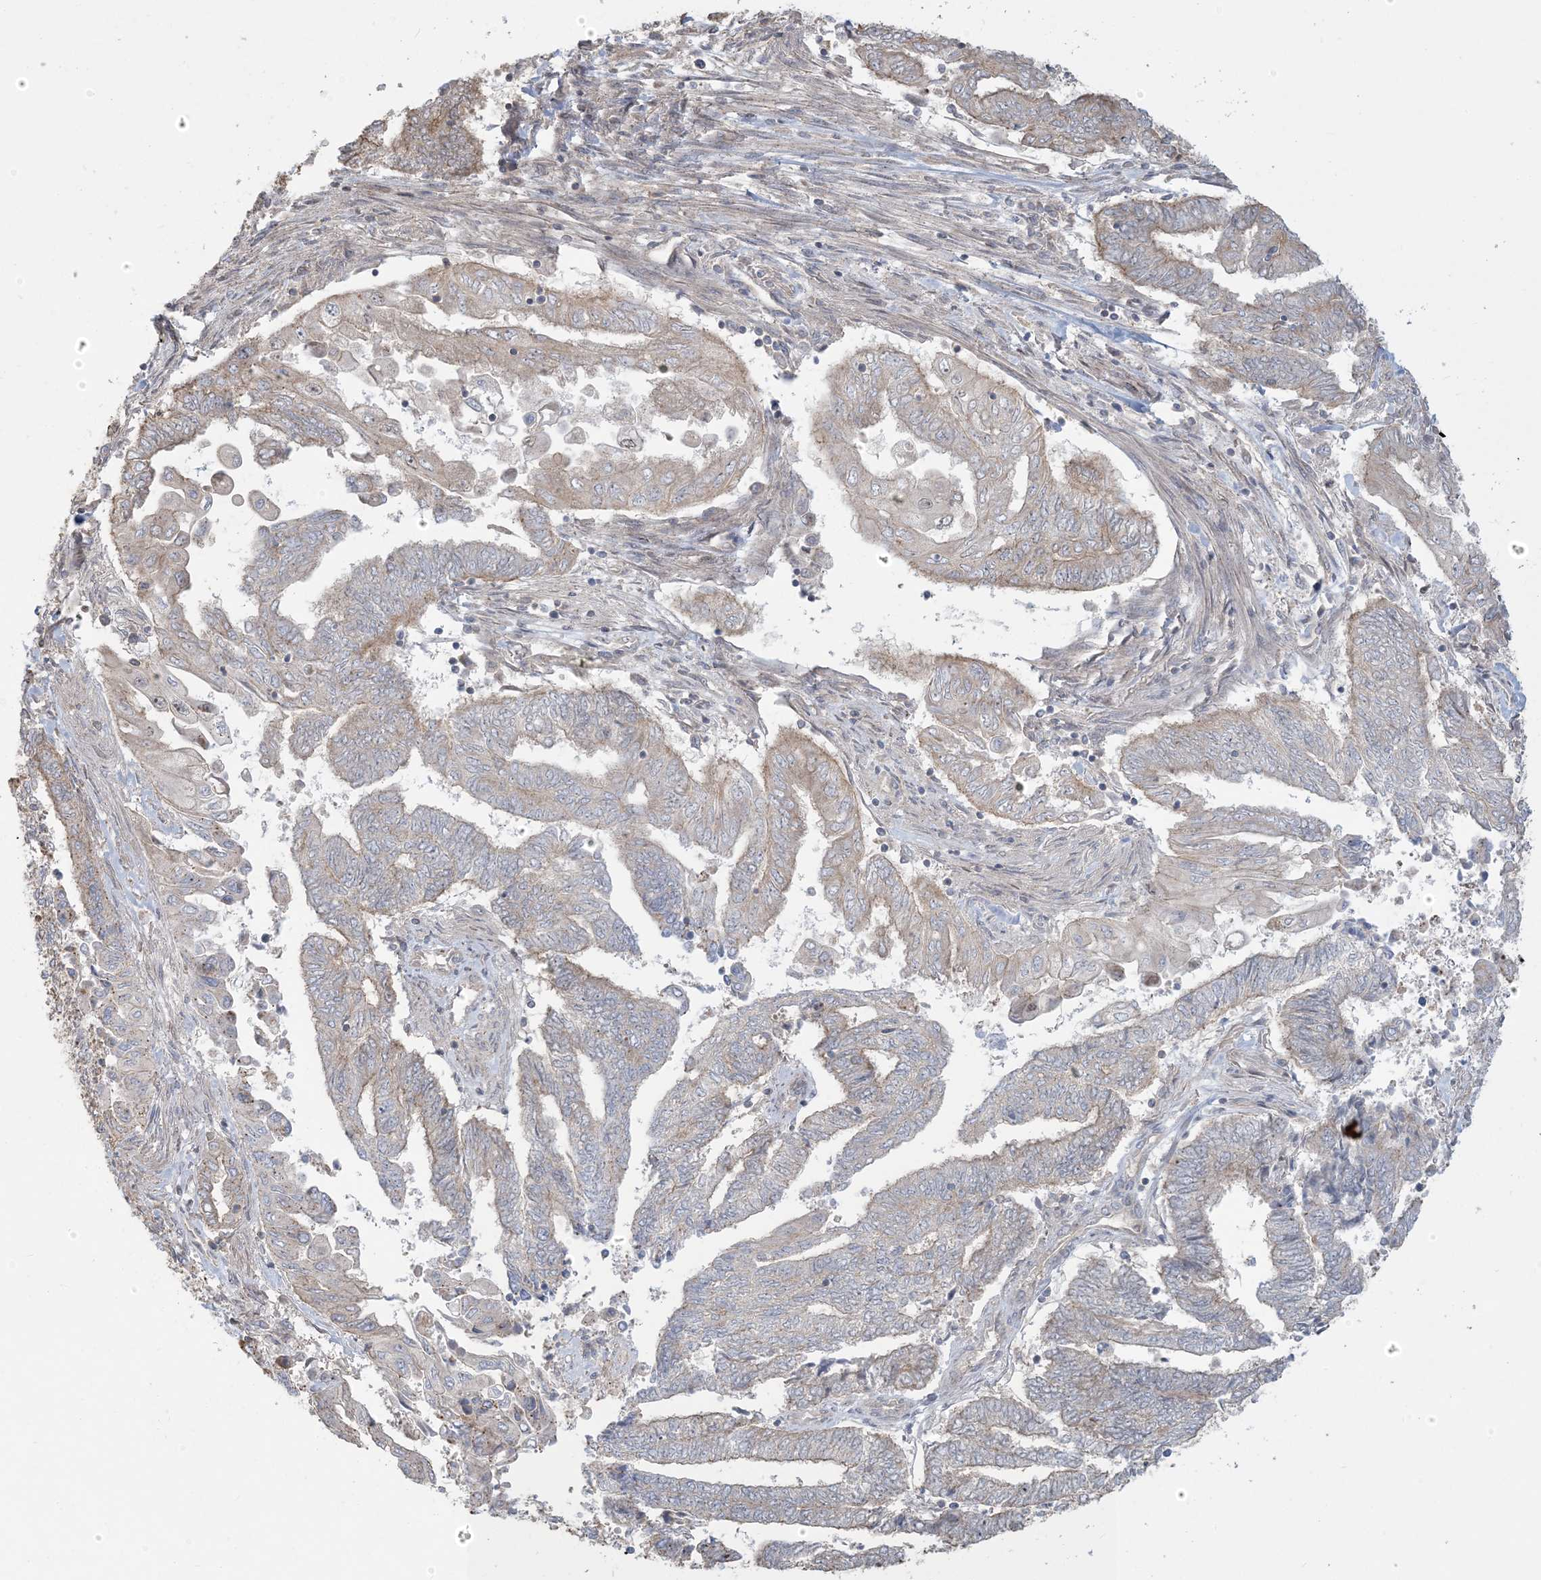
{"staining": {"intensity": "weak", "quantity": "<25%", "location": "cytoplasmic/membranous"}, "tissue": "endometrial cancer", "cell_type": "Tumor cells", "image_type": "cancer", "snomed": [{"axis": "morphology", "description": "Adenocarcinoma, NOS"}, {"axis": "topography", "description": "Uterus"}, {"axis": "topography", "description": "Endometrium"}], "caption": "Immunohistochemical staining of human endometrial cancer (adenocarcinoma) shows no significant staining in tumor cells.", "gene": "ABCF3", "patient": {"sex": "female", "age": 70}}